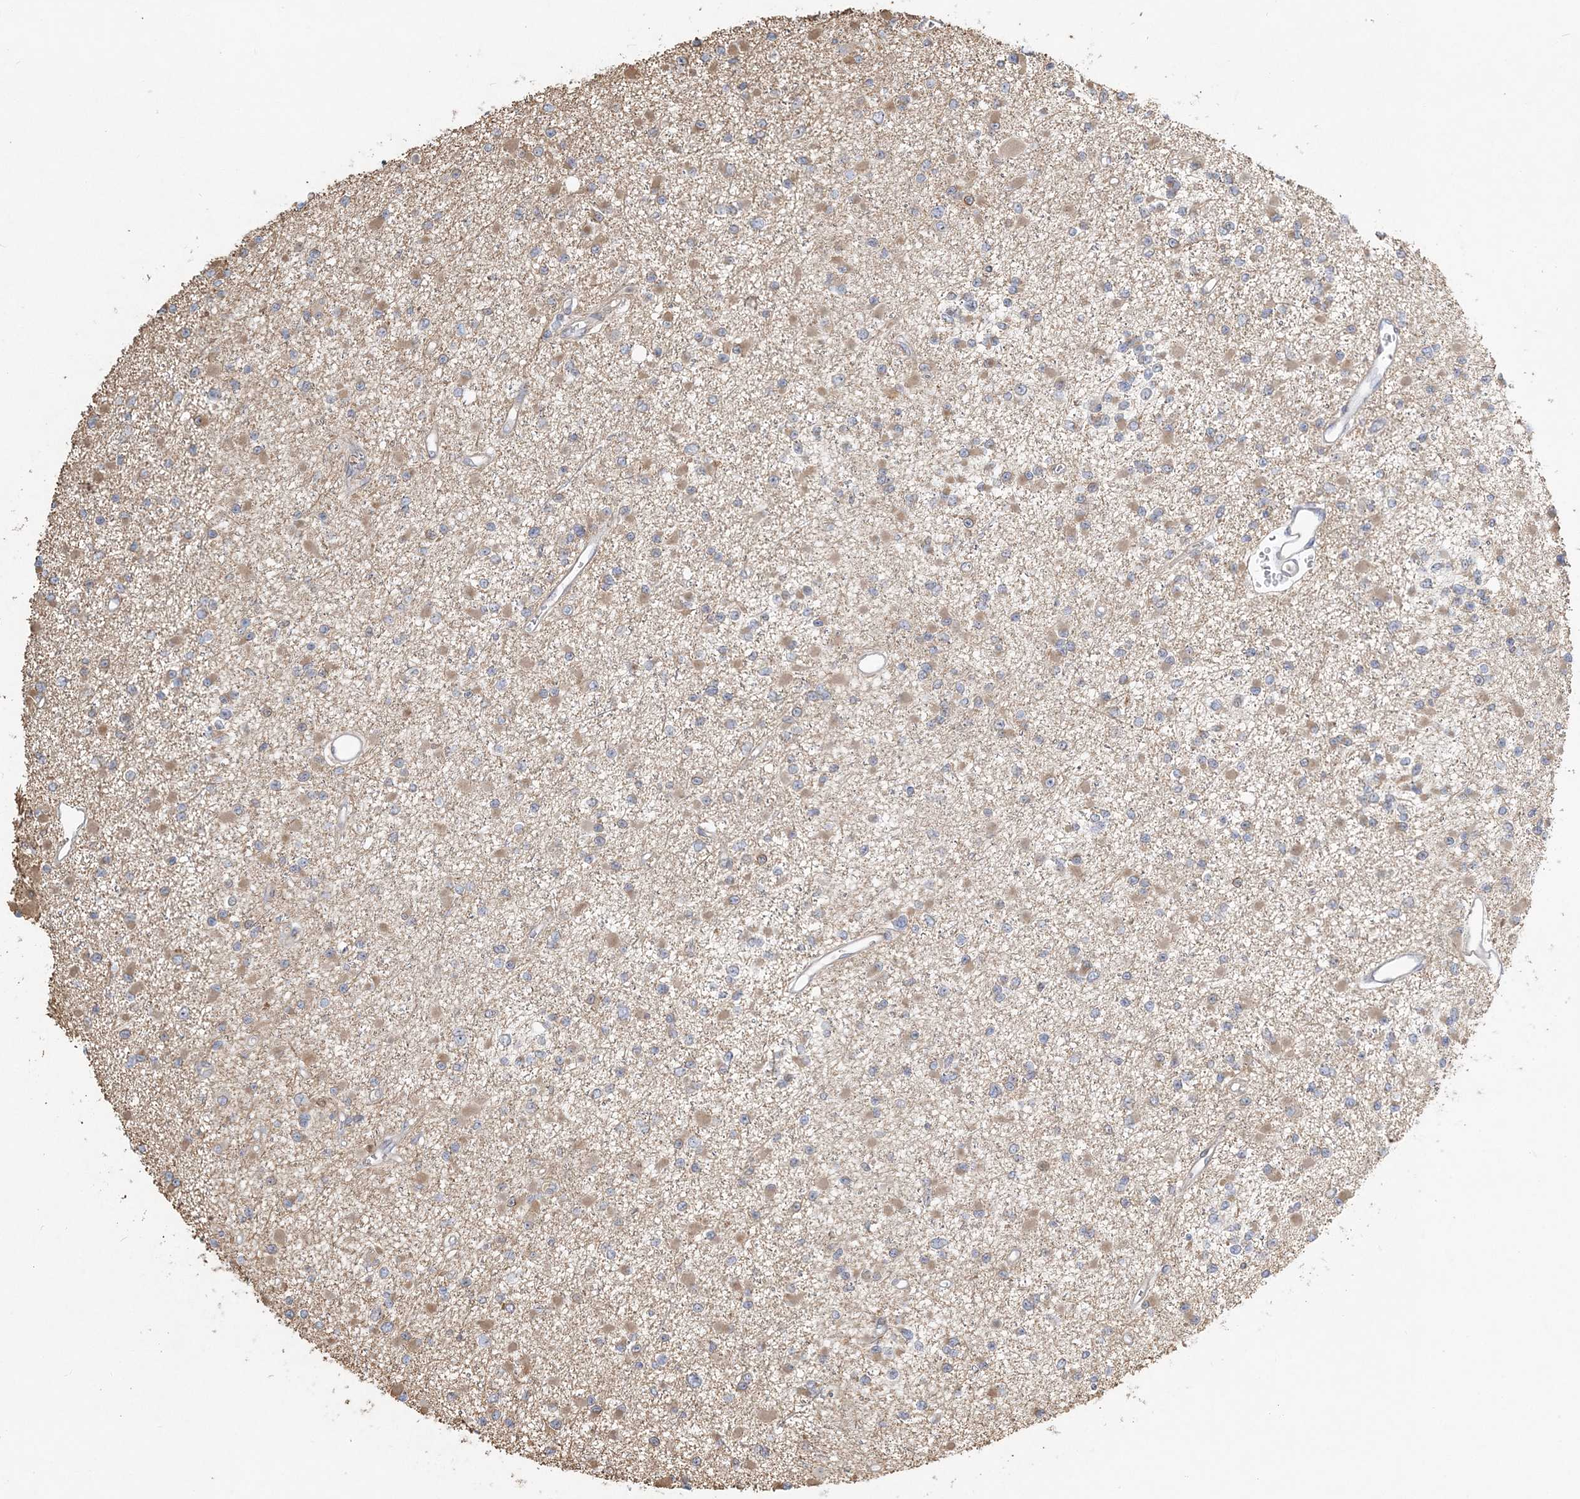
{"staining": {"intensity": "weak", "quantity": "25%-75%", "location": "cytoplasmic/membranous"}, "tissue": "glioma", "cell_type": "Tumor cells", "image_type": "cancer", "snomed": [{"axis": "morphology", "description": "Glioma, malignant, Low grade"}, {"axis": "topography", "description": "Brain"}], "caption": "Immunohistochemical staining of glioma shows low levels of weak cytoplasmic/membranous protein expression in approximately 25%-75% of tumor cells. (brown staining indicates protein expression, while blue staining denotes nuclei).", "gene": "AP1AR", "patient": {"sex": "female", "age": 22}}